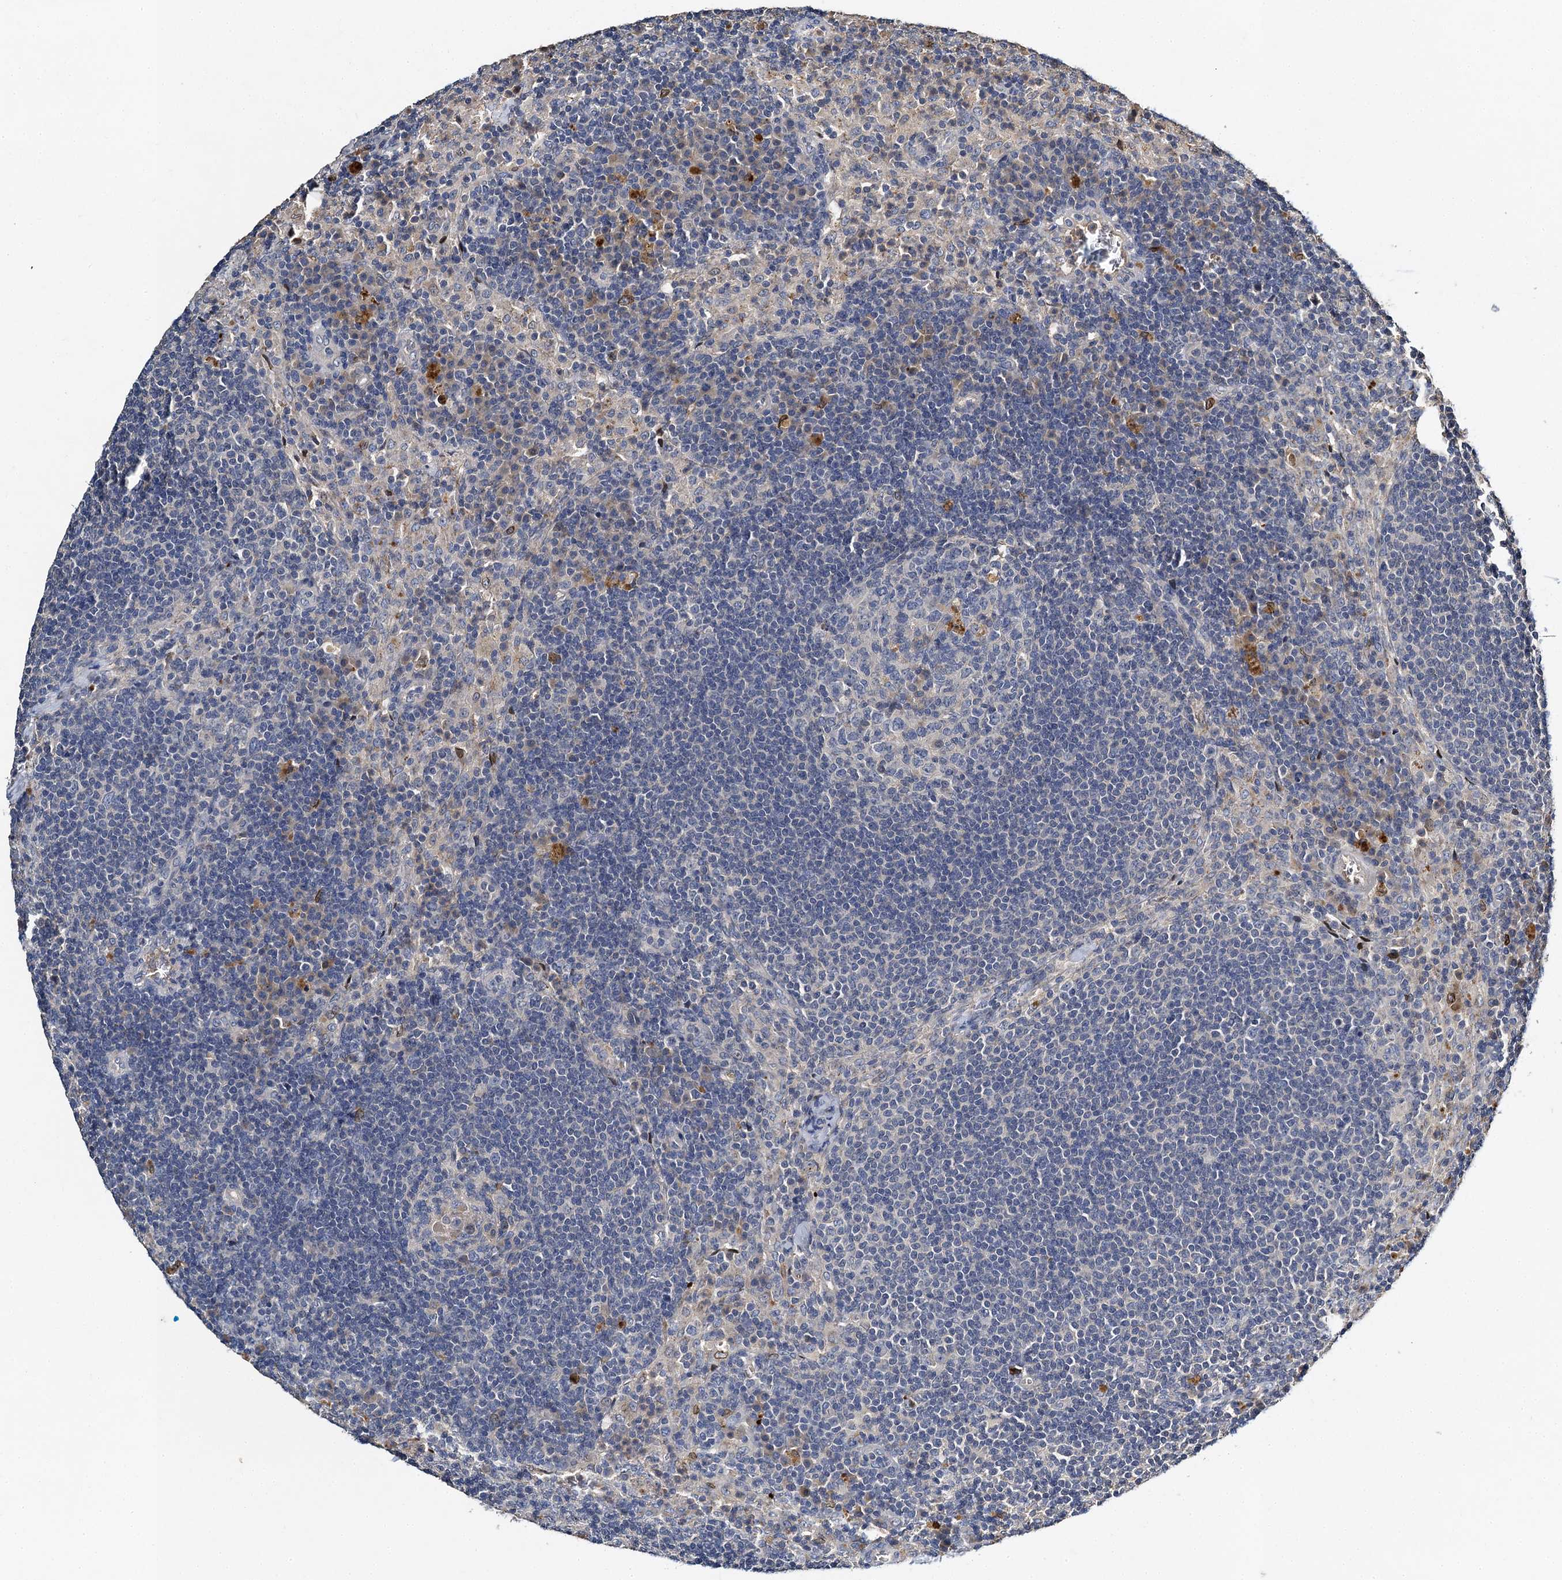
{"staining": {"intensity": "negative", "quantity": "none", "location": "none"}, "tissue": "lymph node", "cell_type": "Germinal center cells", "image_type": "normal", "snomed": [{"axis": "morphology", "description": "Normal tissue, NOS"}, {"axis": "topography", "description": "Lymph node"}], "caption": "Germinal center cells show no significant protein positivity in benign lymph node.", "gene": "SLC11A2", "patient": {"sex": "female", "age": 70}}